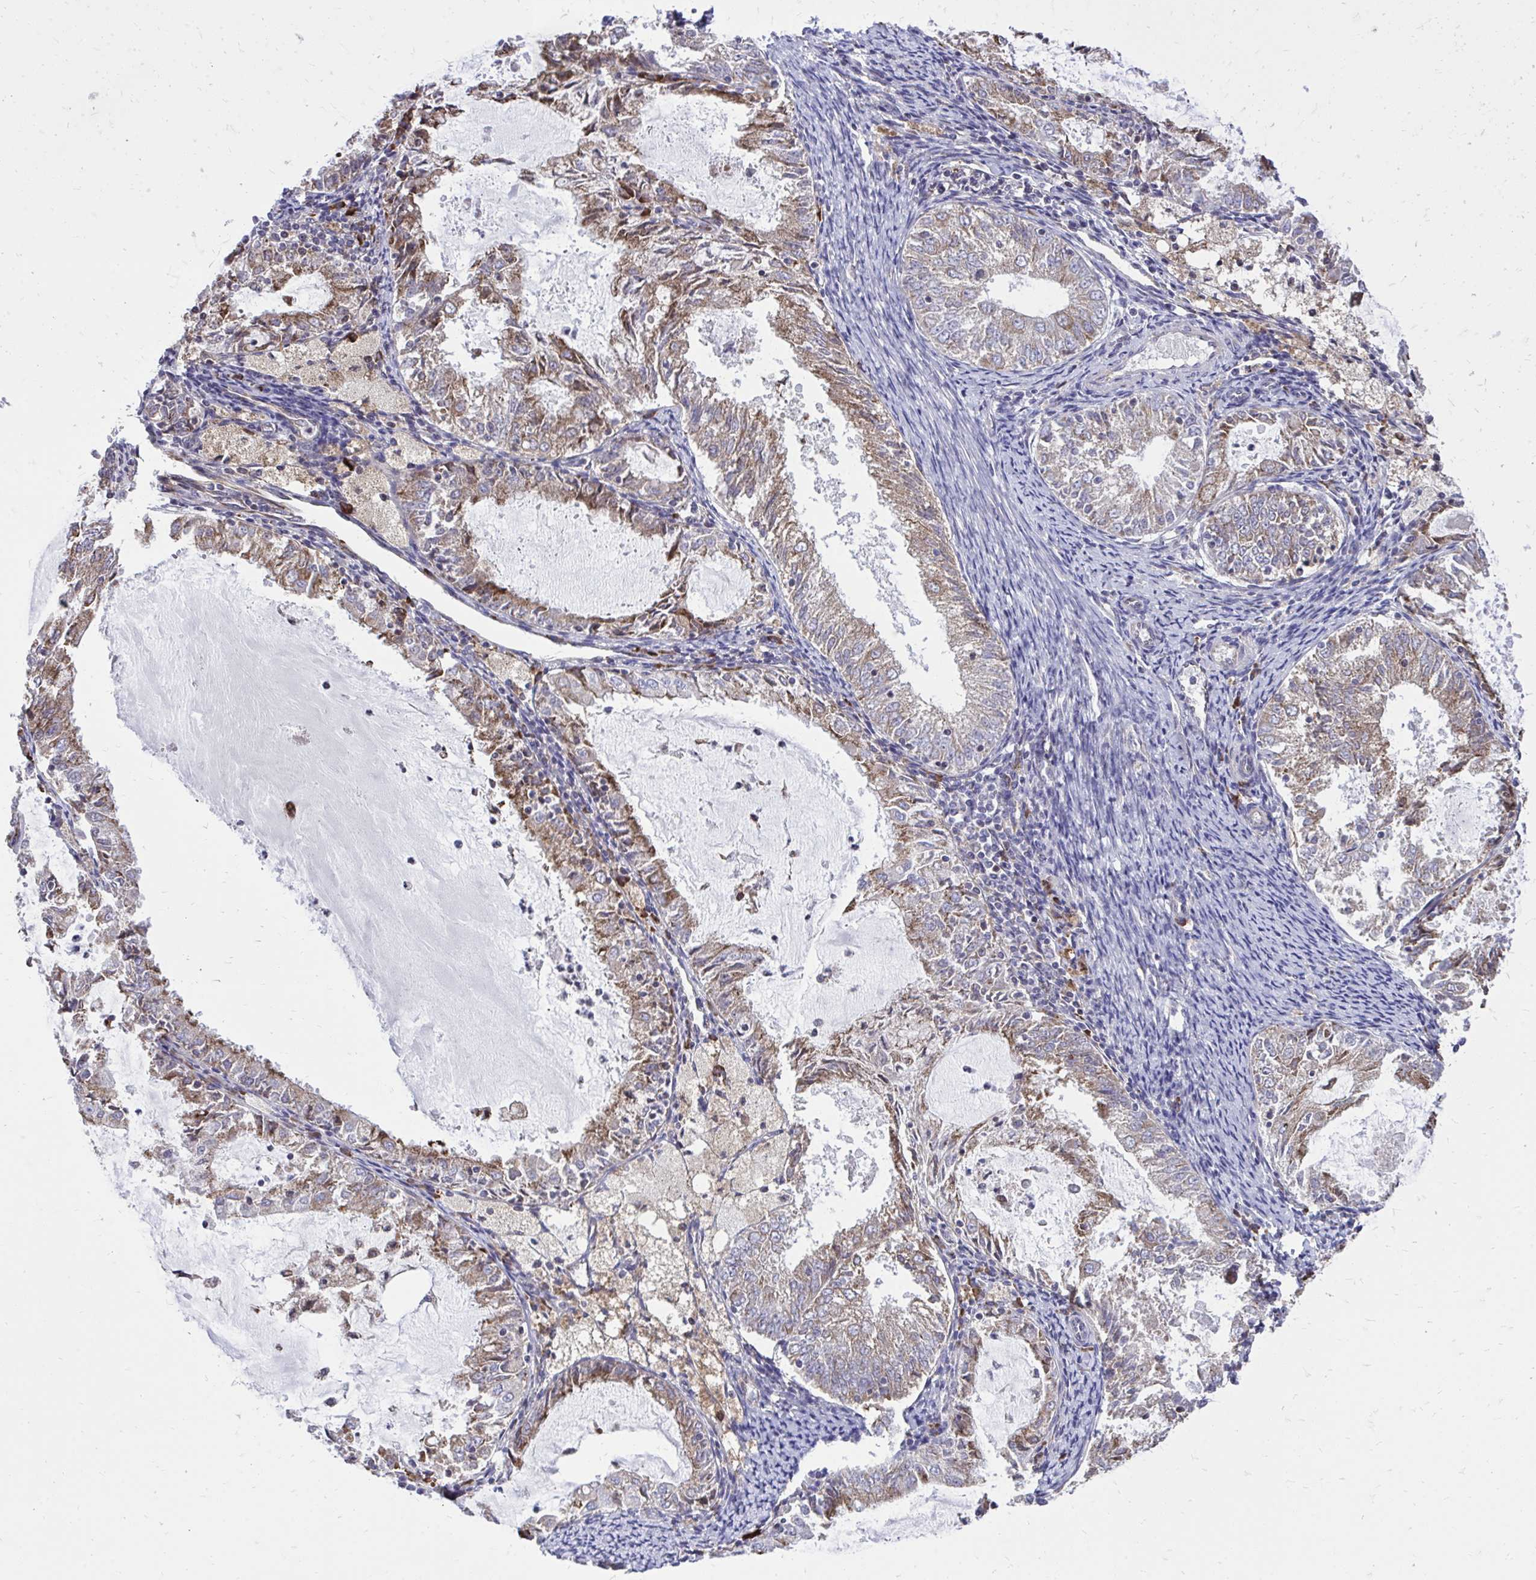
{"staining": {"intensity": "moderate", "quantity": ">75%", "location": "cytoplasmic/membranous"}, "tissue": "endometrial cancer", "cell_type": "Tumor cells", "image_type": "cancer", "snomed": [{"axis": "morphology", "description": "Adenocarcinoma, NOS"}, {"axis": "topography", "description": "Endometrium"}], "caption": "Protein analysis of adenocarcinoma (endometrial) tissue displays moderate cytoplasmic/membranous positivity in approximately >75% of tumor cells.", "gene": "METTL9", "patient": {"sex": "female", "age": 57}}